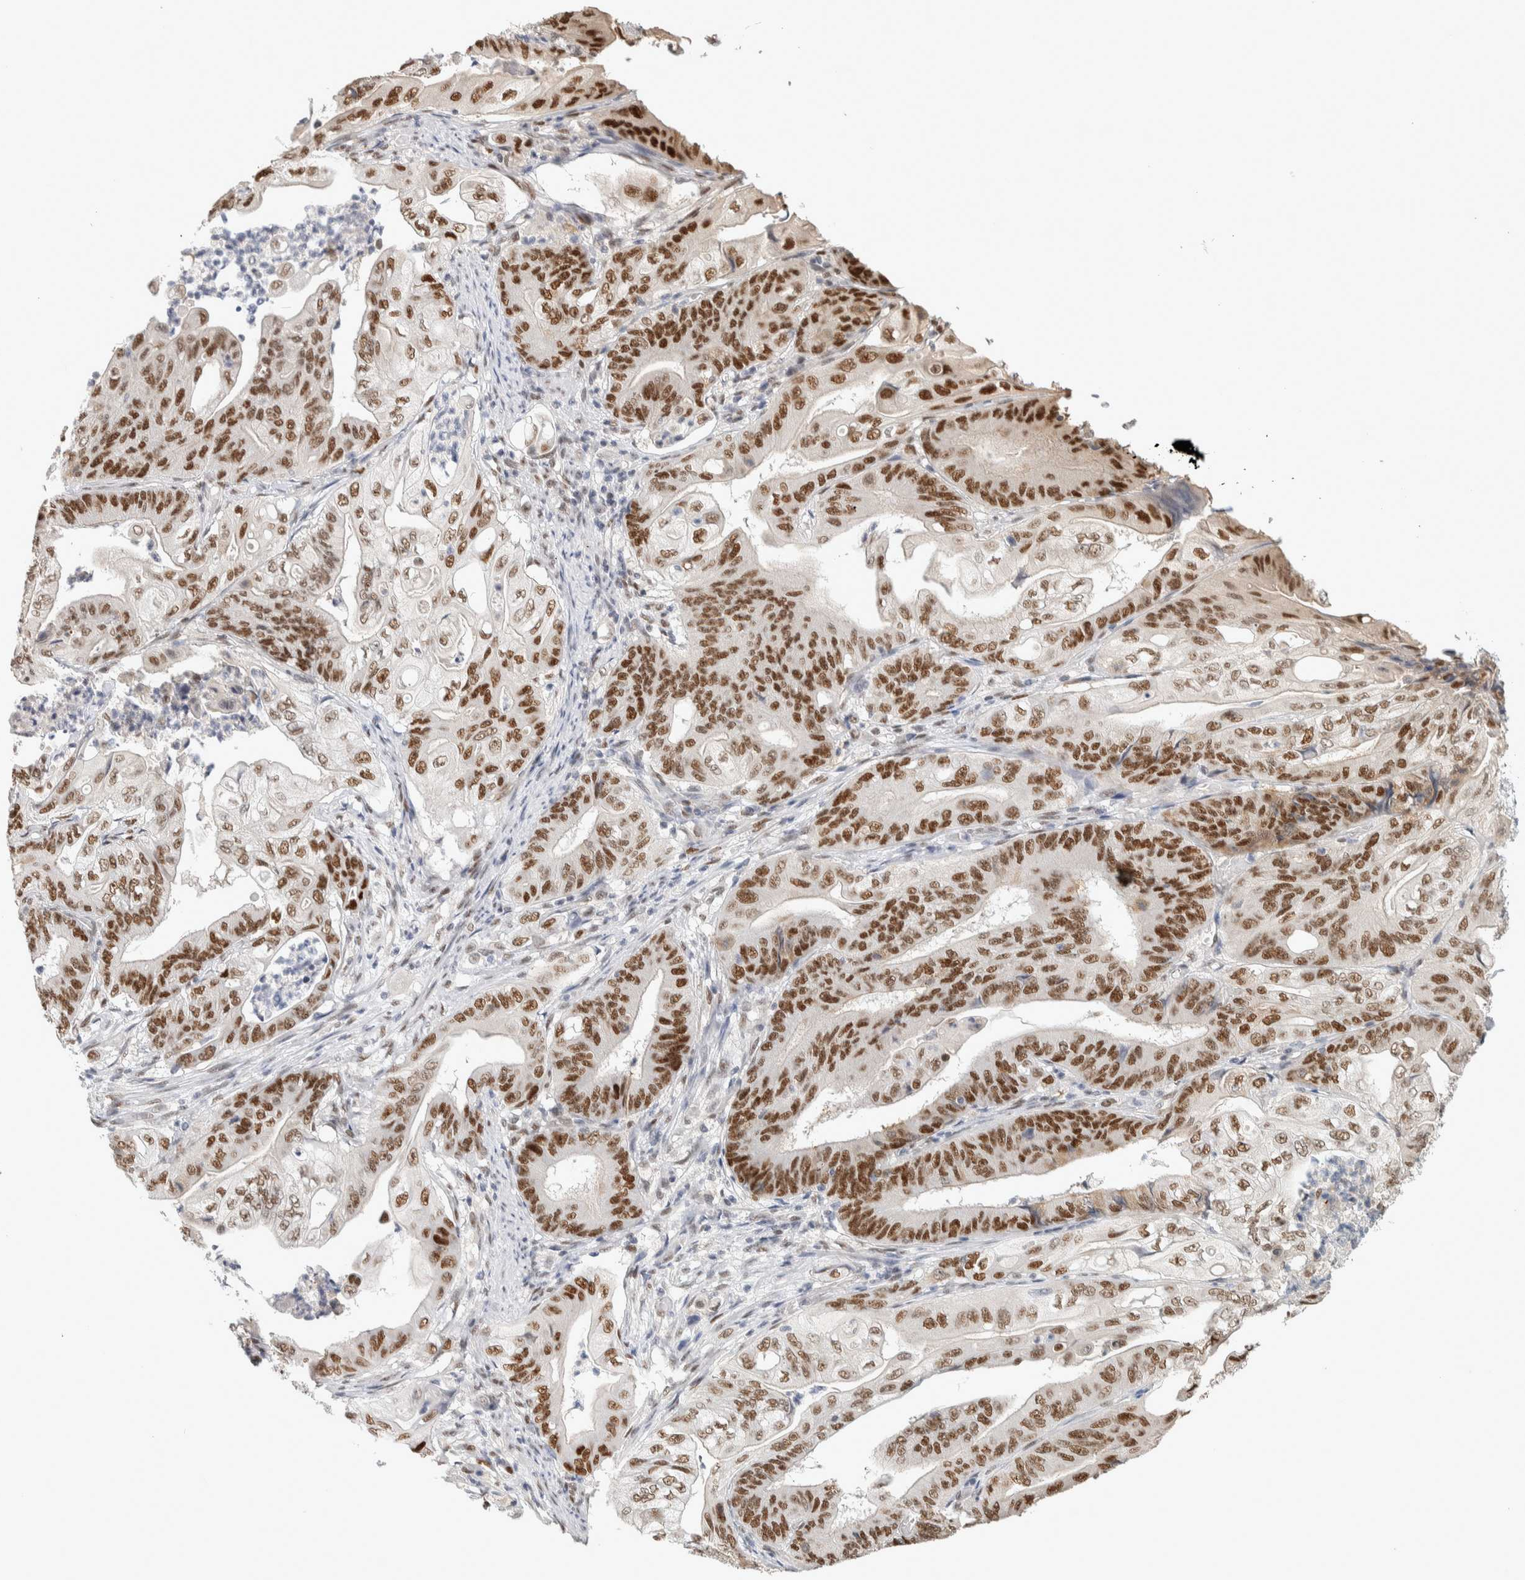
{"staining": {"intensity": "moderate", "quantity": ">75%", "location": "nuclear"}, "tissue": "stomach cancer", "cell_type": "Tumor cells", "image_type": "cancer", "snomed": [{"axis": "morphology", "description": "Adenocarcinoma, NOS"}, {"axis": "topography", "description": "Stomach"}], "caption": "A brown stain labels moderate nuclear positivity of a protein in human stomach adenocarcinoma tumor cells. (DAB IHC, brown staining for protein, blue staining for nuclei).", "gene": "PUS7", "patient": {"sex": "female", "age": 73}}